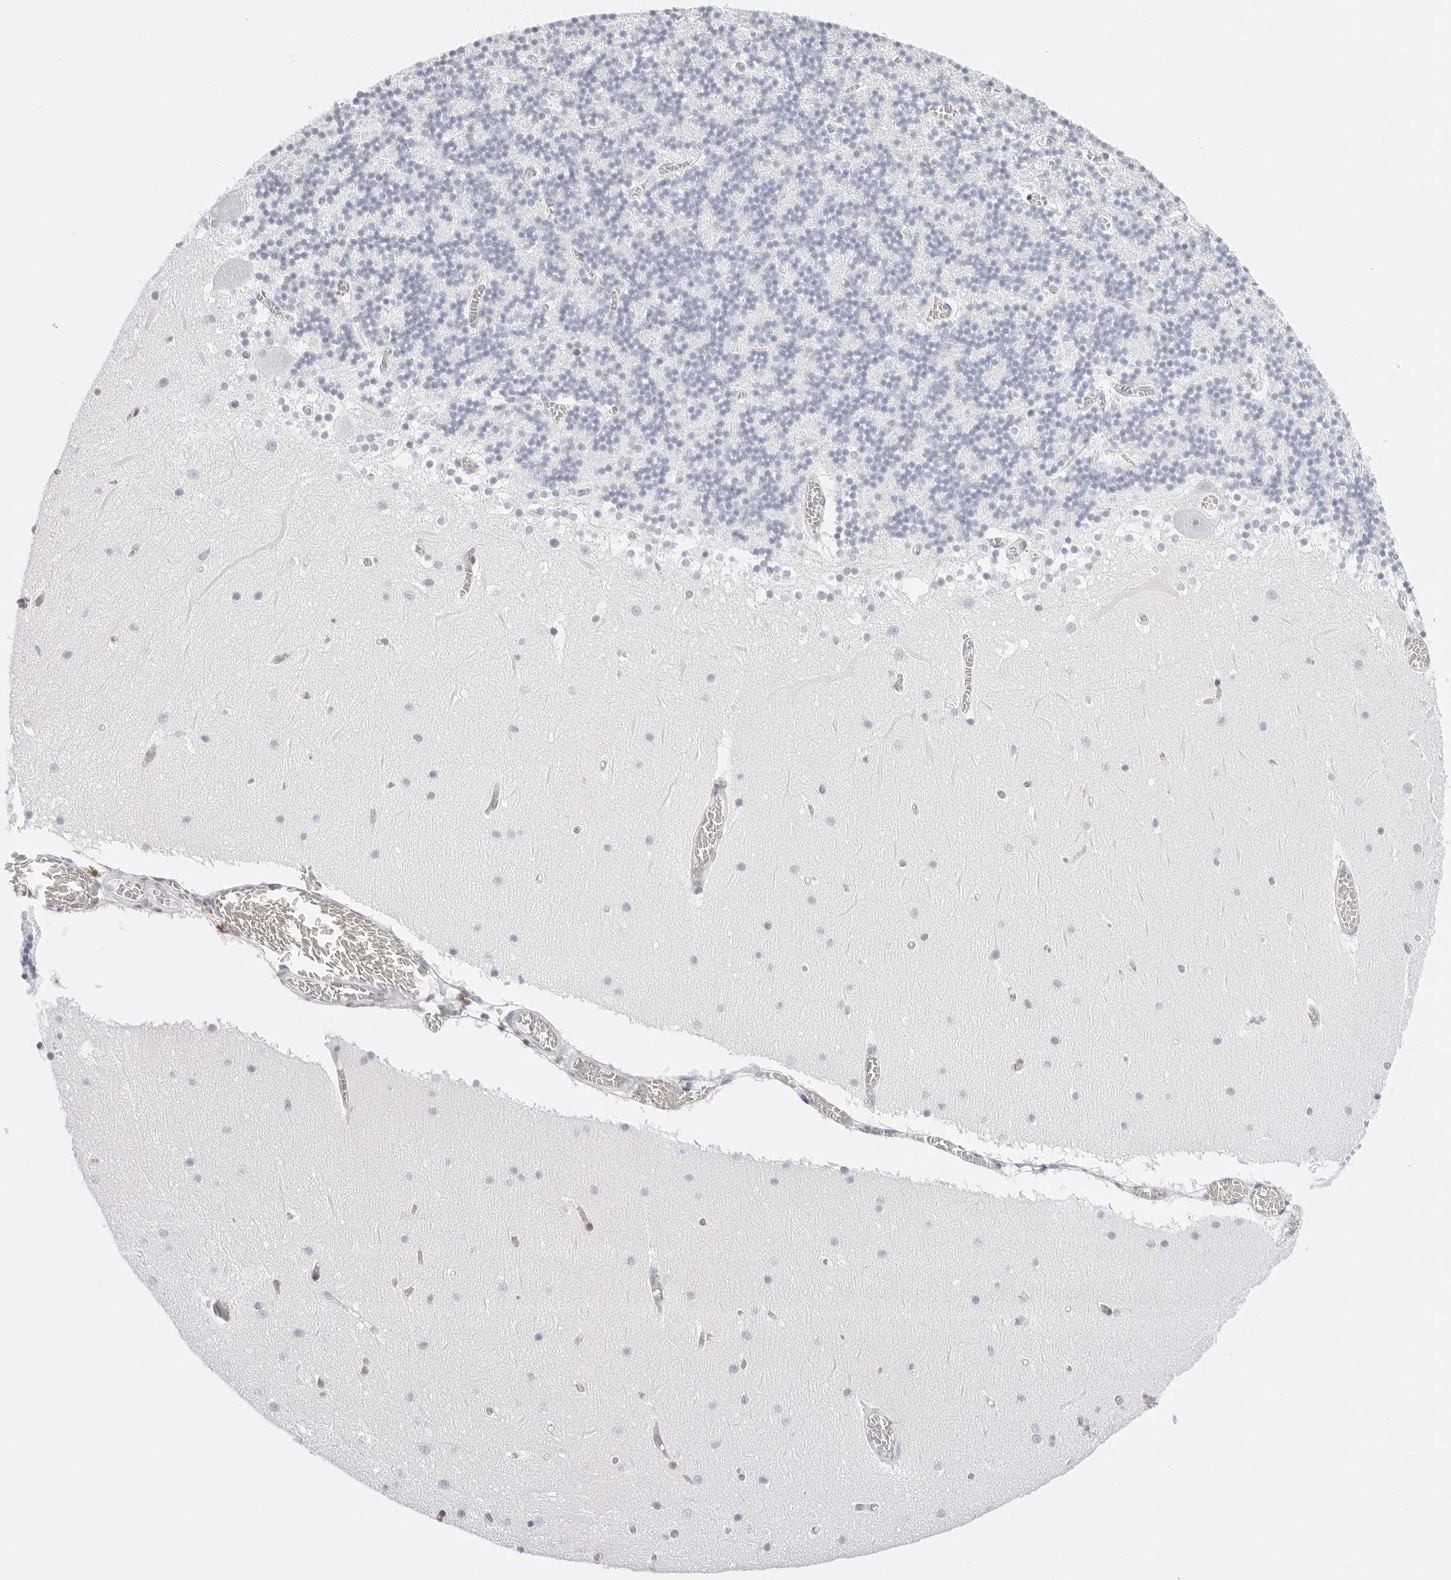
{"staining": {"intensity": "negative", "quantity": "none", "location": "none"}, "tissue": "cerebellum", "cell_type": "Cells in granular layer", "image_type": "normal", "snomed": [{"axis": "morphology", "description": "Normal tissue, NOS"}, {"axis": "topography", "description": "Cerebellum"}], "caption": "High power microscopy image of an IHC histopathology image of benign cerebellum, revealing no significant expression in cells in granular layer. (Immunohistochemistry (ihc), brightfield microscopy, high magnification).", "gene": "SLC9A3R1", "patient": {"sex": "female", "age": 28}}